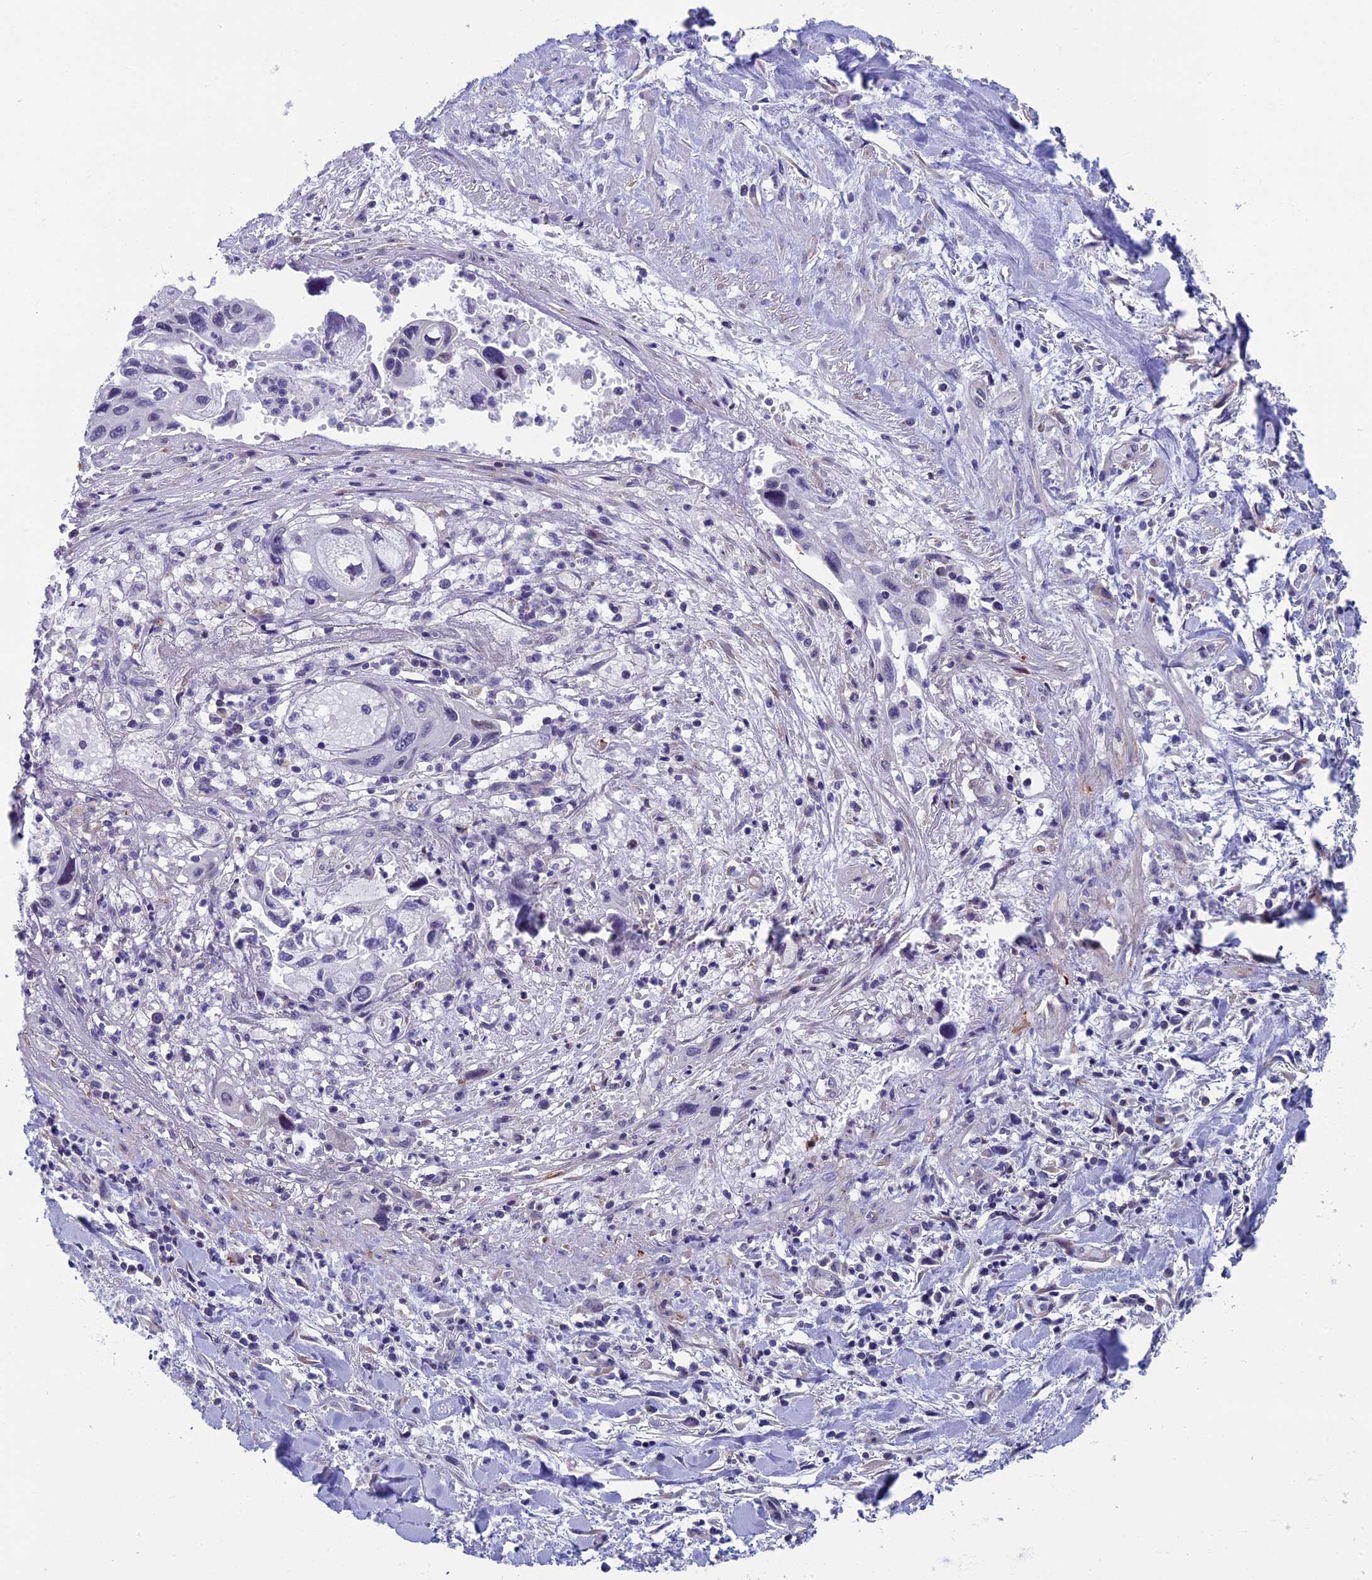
{"staining": {"intensity": "negative", "quantity": "none", "location": "none"}, "tissue": "pancreatic cancer", "cell_type": "Tumor cells", "image_type": "cancer", "snomed": [{"axis": "morphology", "description": "Adenocarcinoma, NOS"}, {"axis": "topography", "description": "Pancreas"}], "caption": "Protein analysis of adenocarcinoma (pancreatic) displays no significant staining in tumor cells.", "gene": "CNEP1R1", "patient": {"sex": "female", "age": 50}}